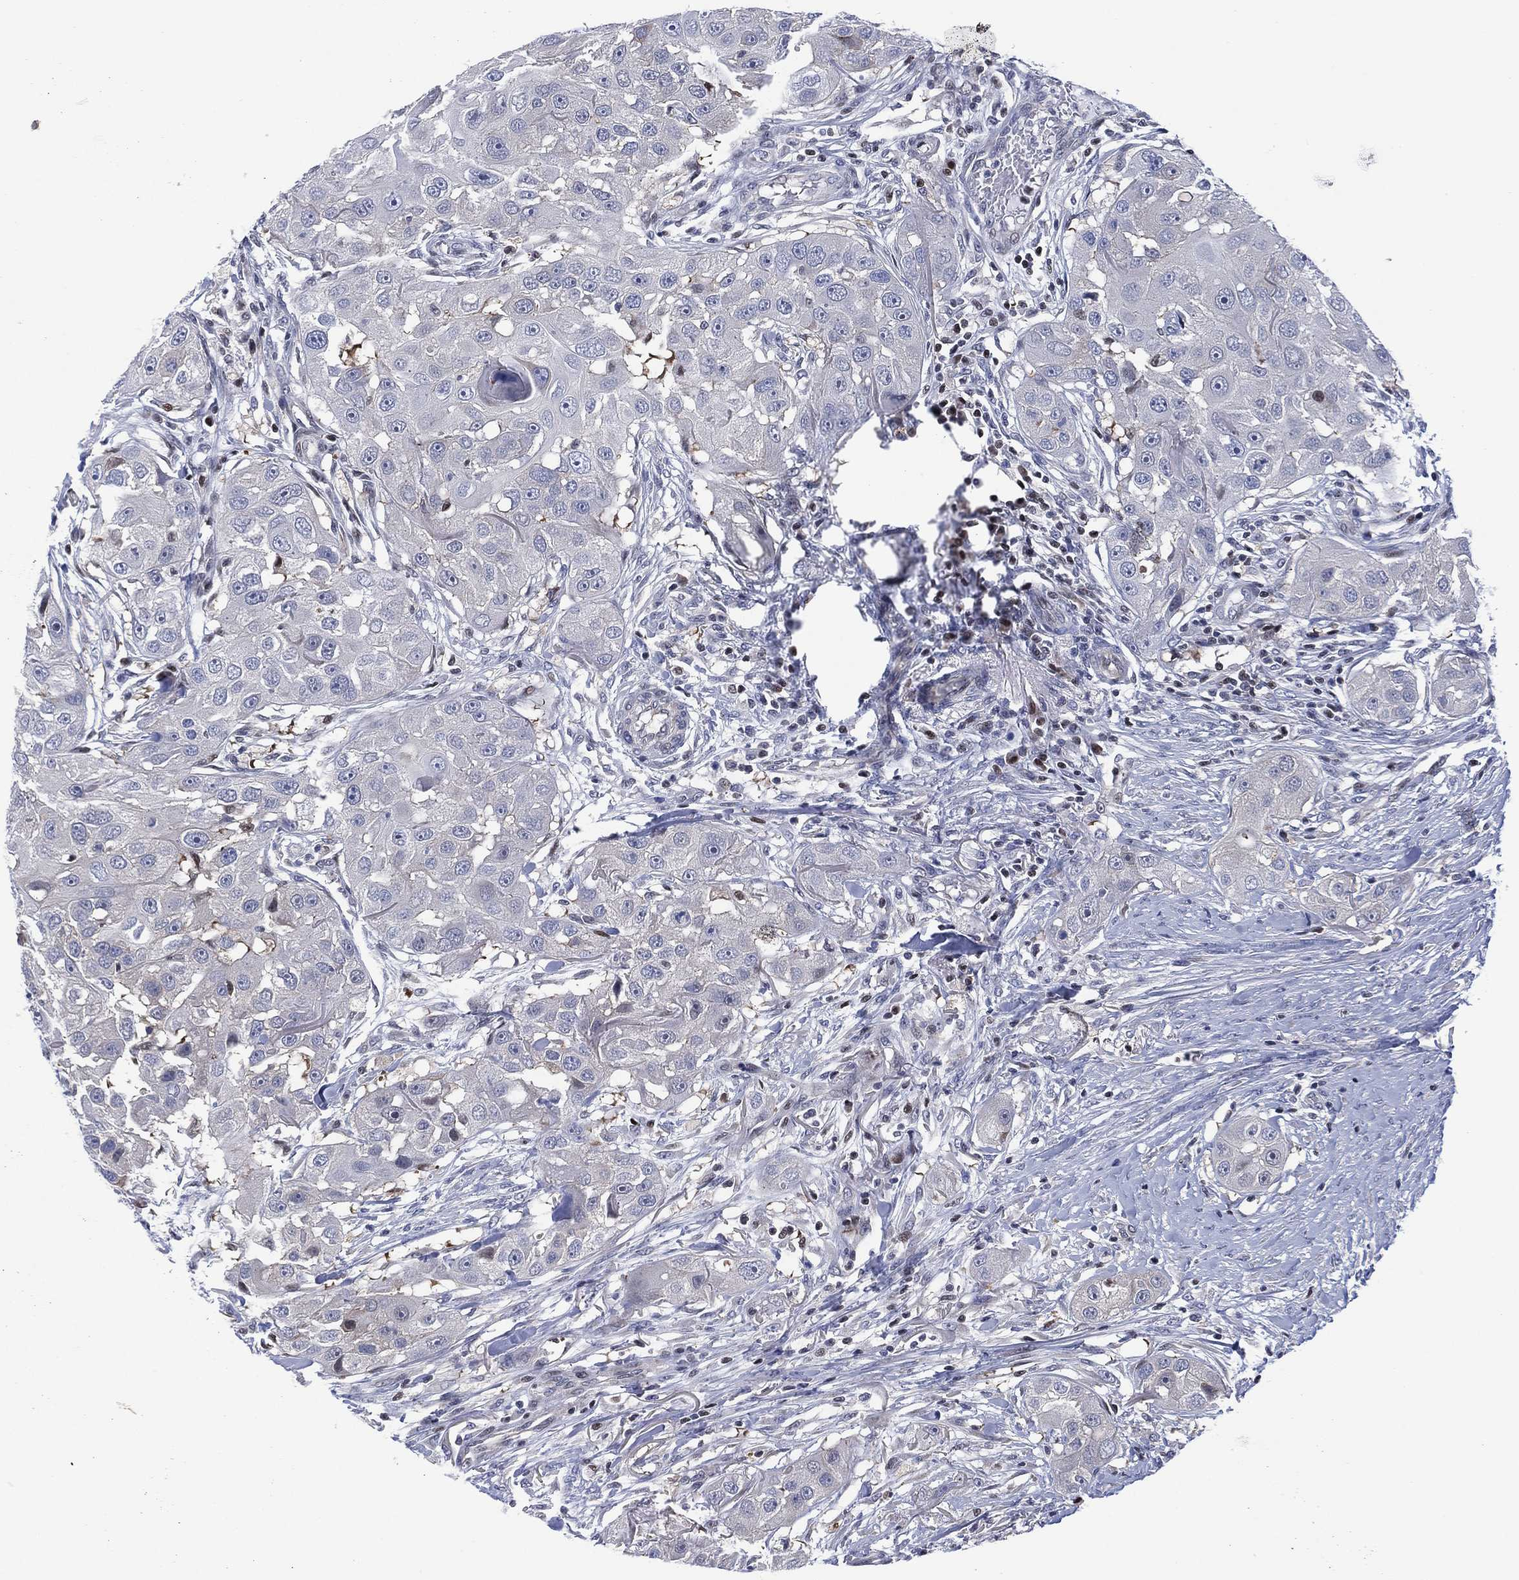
{"staining": {"intensity": "negative", "quantity": "none", "location": "none"}, "tissue": "head and neck cancer", "cell_type": "Tumor cells", "image_type": "cancer", "snomed": [{"axis": "morphology", "description": "Squamous cell carcinoma, NOS"}, {"axis": "topography", "description": "Head-Neck"}], "caption": "Head and neck cancer was stained to show a protein in brown. There is no significant expression in tumor cells.", "gene": "SLC4A4", "patient": {"sex": "male", "age": 51}}